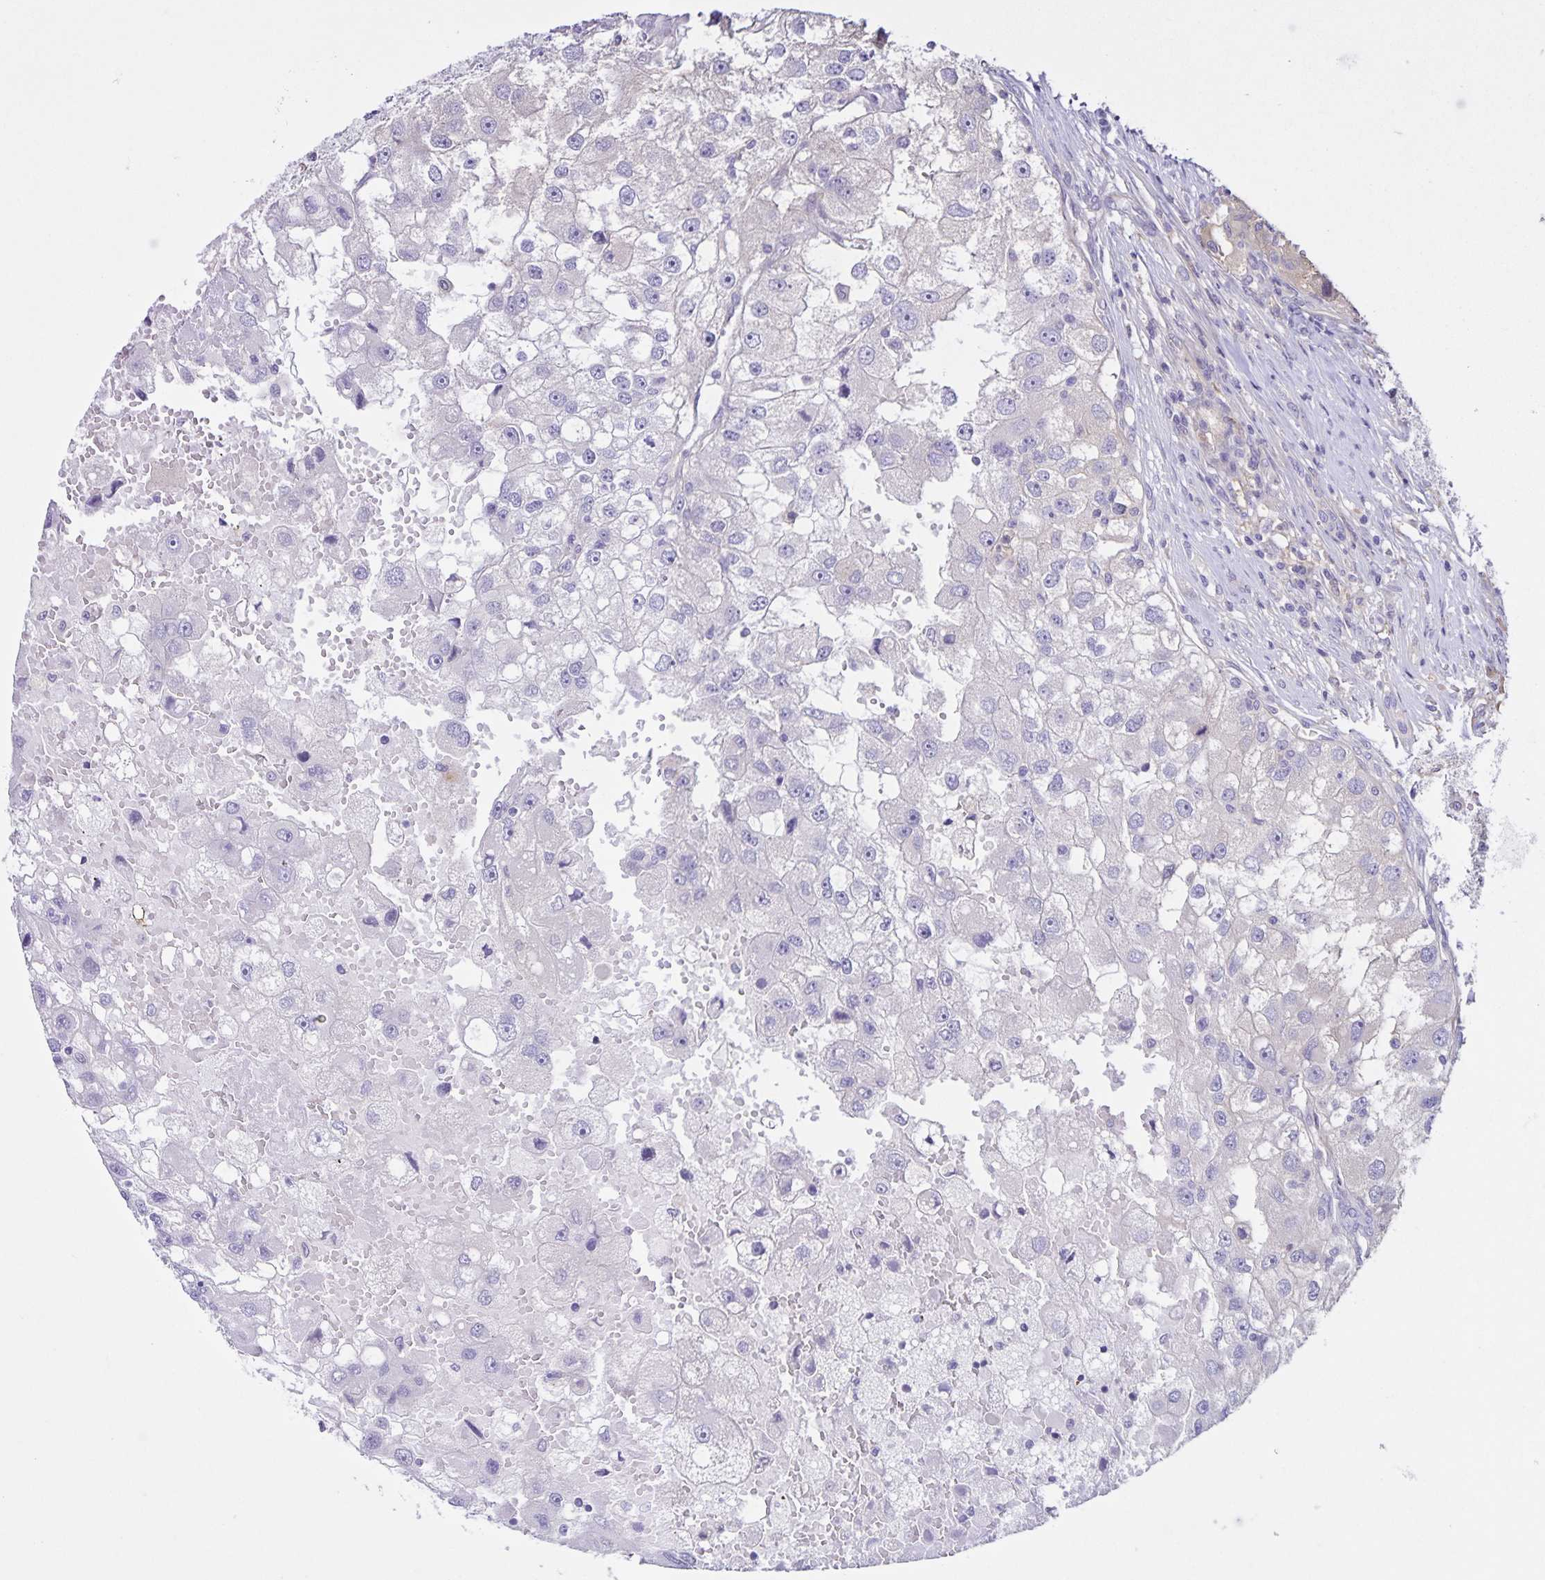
{"staining": {"intensity": "negative", "quantity": "none", "location": "none"}, "tissue": "renal cancer", "cell_type": "Tumor cells", "image_type": "cancer", "snomed": [{"axis": "morphology", "description": "Adenocarcinoma, NOS"}, {"axis": "topography", "description": "Kidney"}], "caption": "This is an IHC photomicrograph of renal adenocarcinoma. There is no positivity in tumor cells.", "gene": "BOLL", "patient": {"sex": "male", "age": 63}}